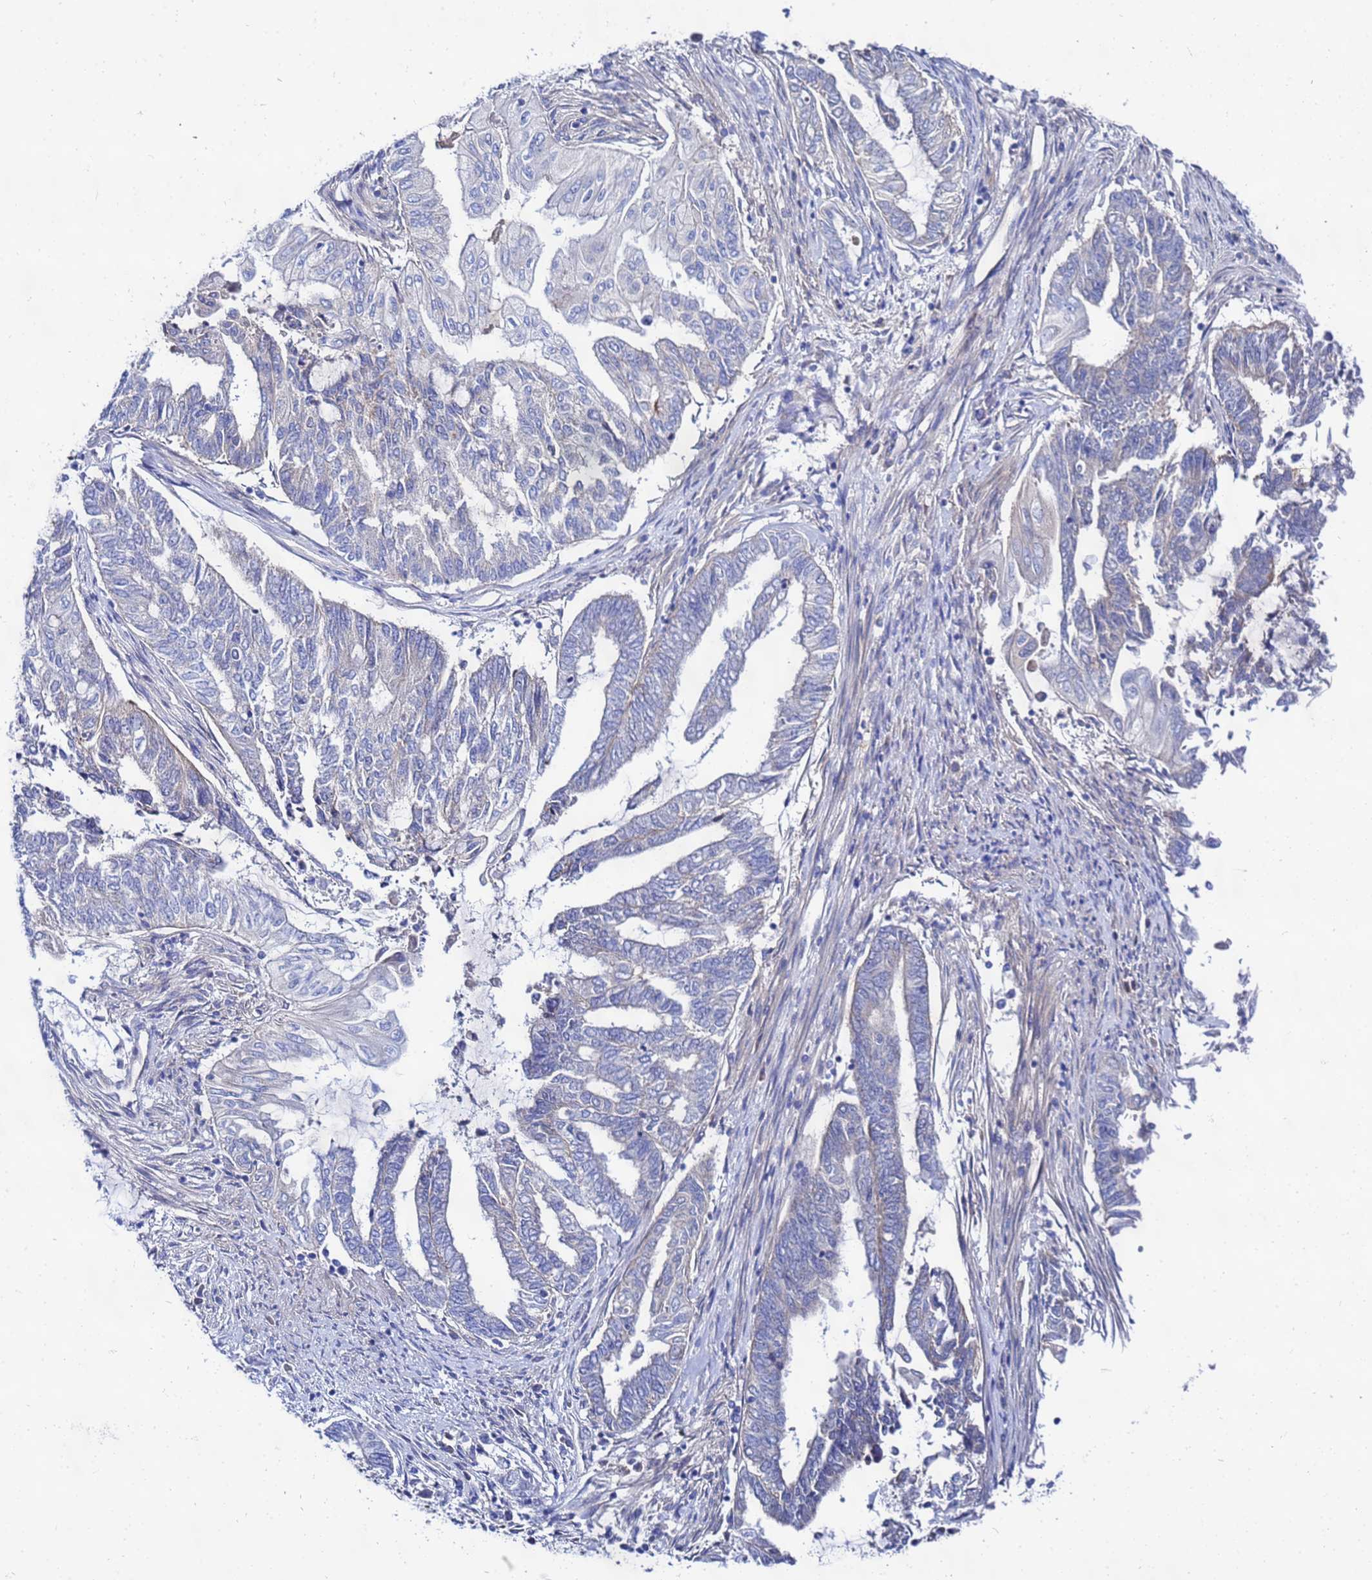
{"staining": {"intensity": "negative", "quantity": "none", "location": "none"}, "tissue": "endometrial cancer", "cell_type": "Tumor cells", "image_type": "cancer", "snomed": [{"axis": "morphology", "description": "Adenocarcinoma, NOS"}, {"axis": "topography", "description": "Uterus"}, {"axis": "topography", "description": "Endometrium"}], "caption": "High magnification brightfield microscopy of endometrial cancer (adenocarcinoma) stained with DAB (brown) and counterstained with hematoxylin (blue): tumor cells show no significant staining. The staining is performed using DAB brown chromogen with nuclei counter-stained in using hematoxylin.", "gene": "FAHD2A", "patient": {"sex": "female", "age": 70}}